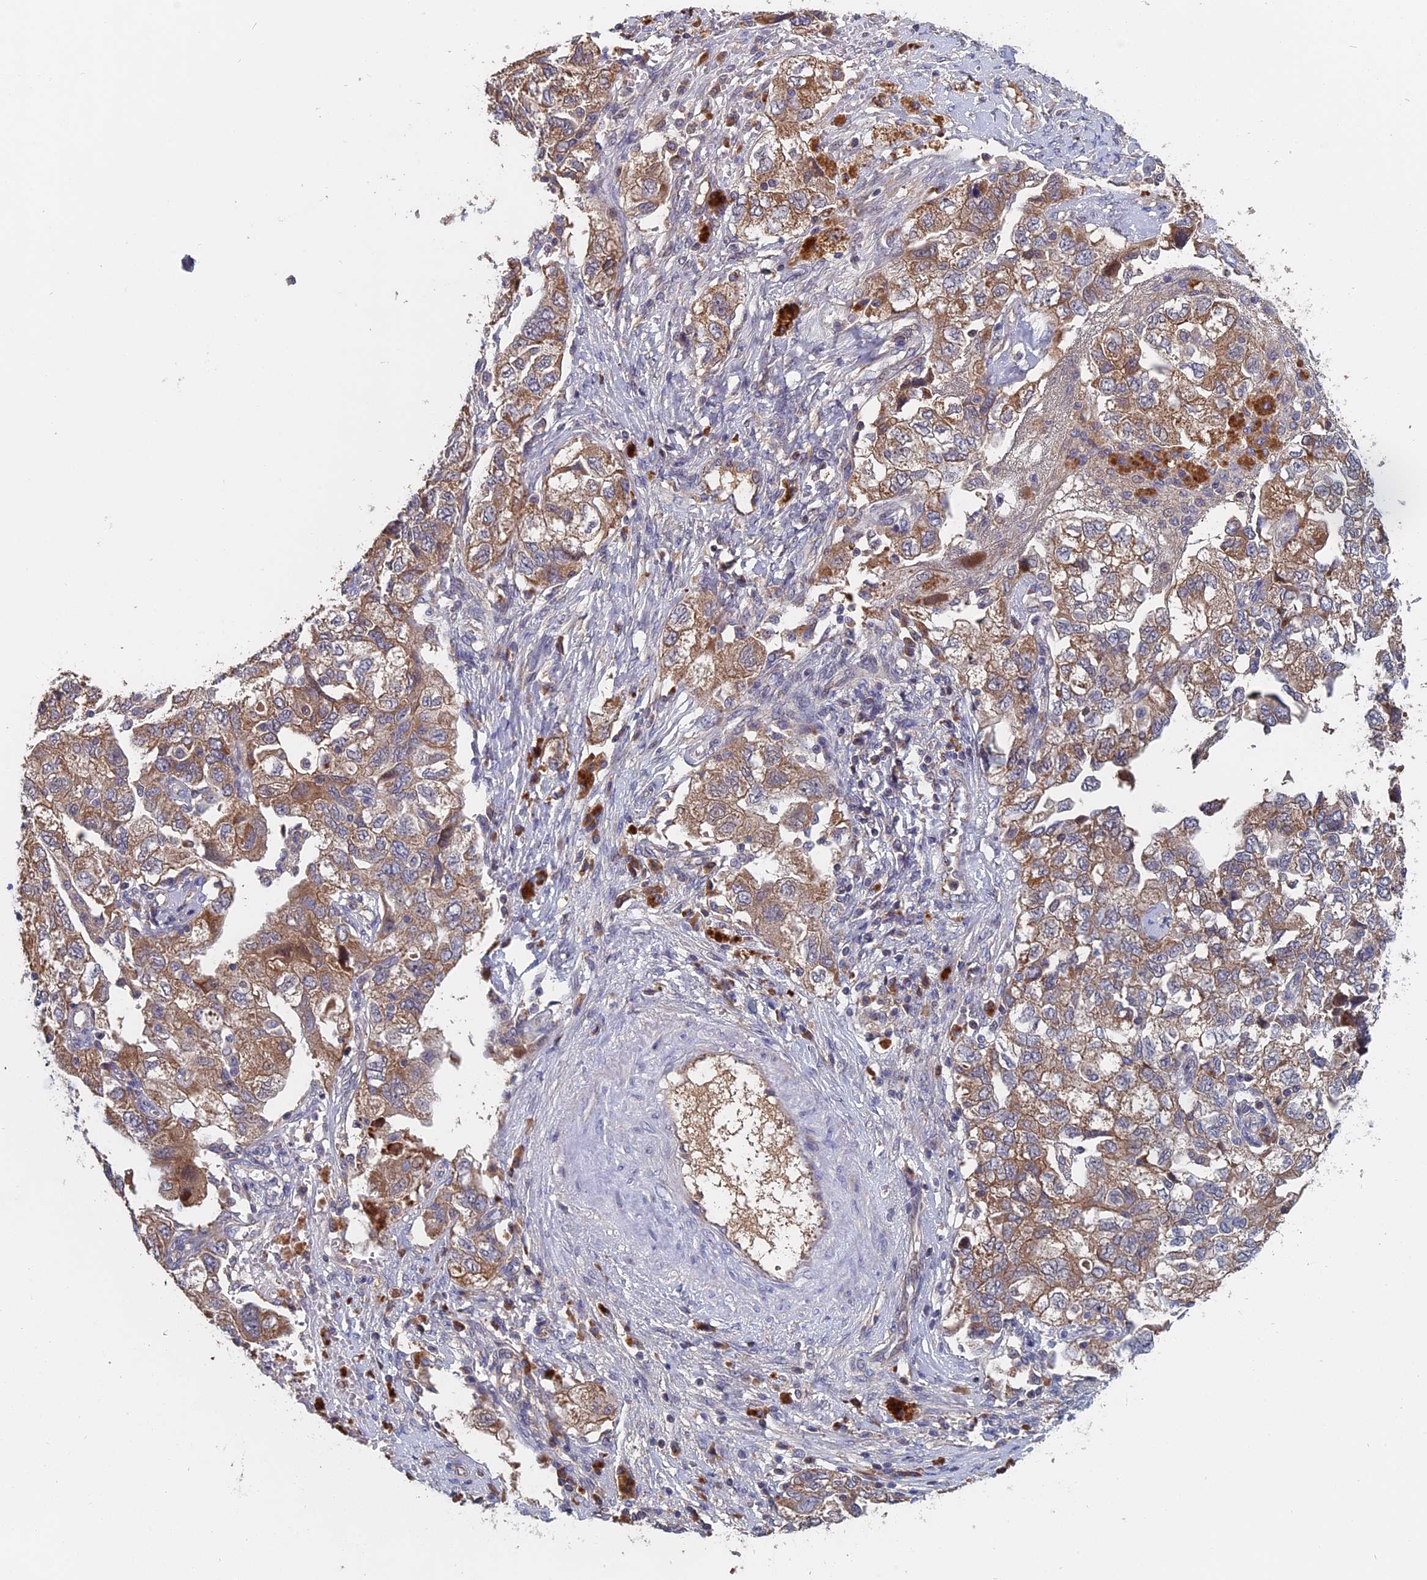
{"staining": {"intensity": "moderate", "quantity": ">75%", "location": "cytoplasmic/membranous"}, "tissue": "ovarian cancer", "cell_type": "Tumor cells", "image_type": "cancer", "snomed": [{"axis": "morphology", "description": "Carcinoma, NOS"}, {"axis": "morphology", "description": "Cystadenocarcinoma, serous, NOS"}, {"axis": "topography", "description": "Ovary"}], "caption": "Tumor cells show medium levels of moderate cytoplasmic/membranous positivity in about >75% of cells in ovarian serous cystadenocarcinoma.", "gene": "SLC33A1", "patient": {"sex": "female", "age": 69}}